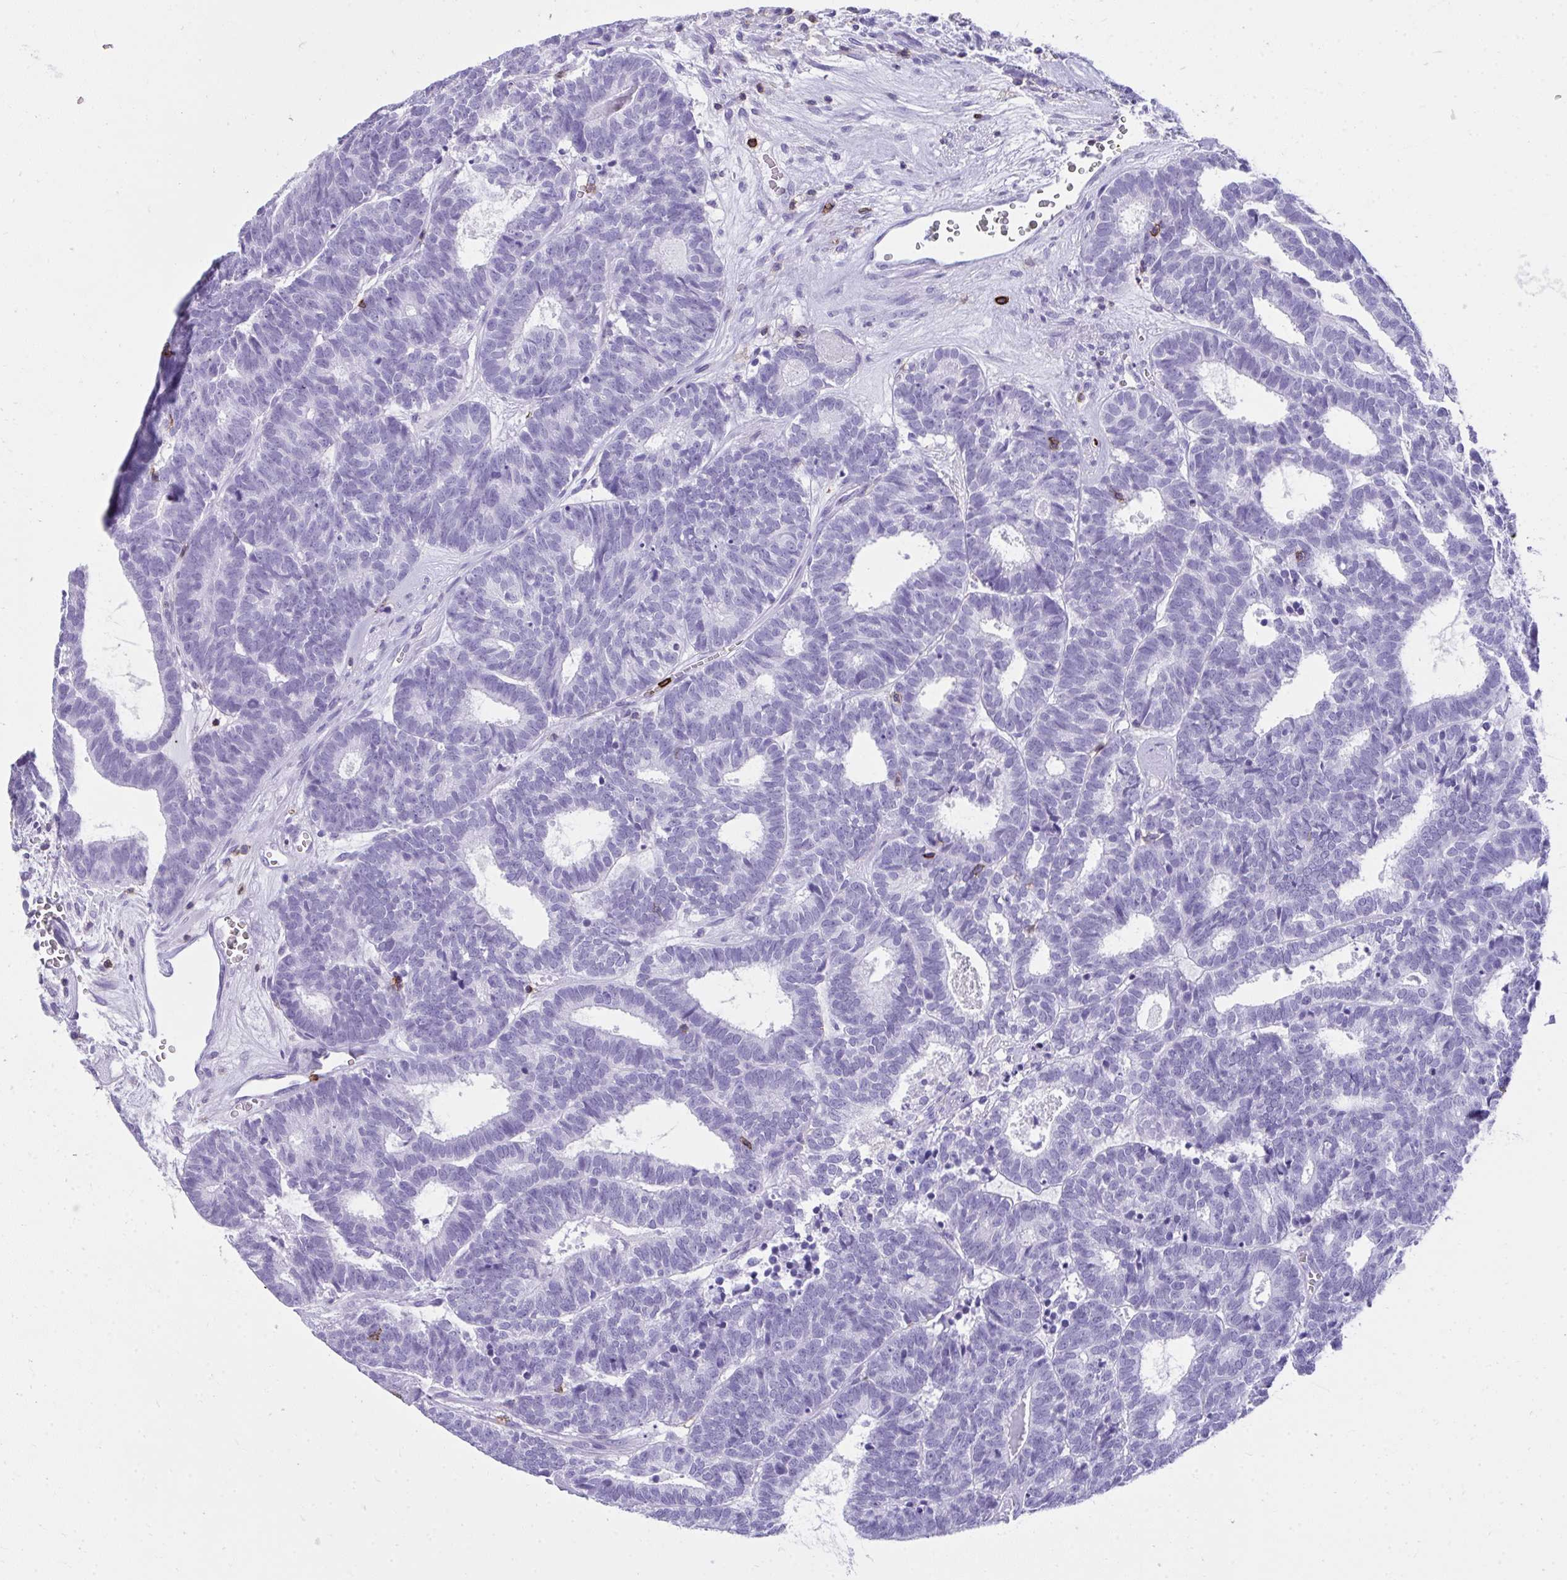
{"staining": {"intensity": "negative", "quantity": "none", "location": "none"}, "tissue": "head and neck cancer", "cell_type": "Tumor cells", "image_type": "cancer", "snomed": [{"axis": "morphology", "description": "Adenocarcinoma, NOS"}, {"axis": "topography", "description": "Head-Neck"}], "caption": "Immunohistochemistry photomicrograph of neoplastic tissue: head and neck cancer (adenocarcinoma) stained with DAB (3,3'-diaminobenzidine) displays no significant protein staining in tumor cells. Brightfield microscopy of immunohistochemistry (IHC) stained with DAB (brown) and hematoxylin (blue), captured at high magnification.", "gene": "SPN", "patient": {"sex": "female", "age": 81}}